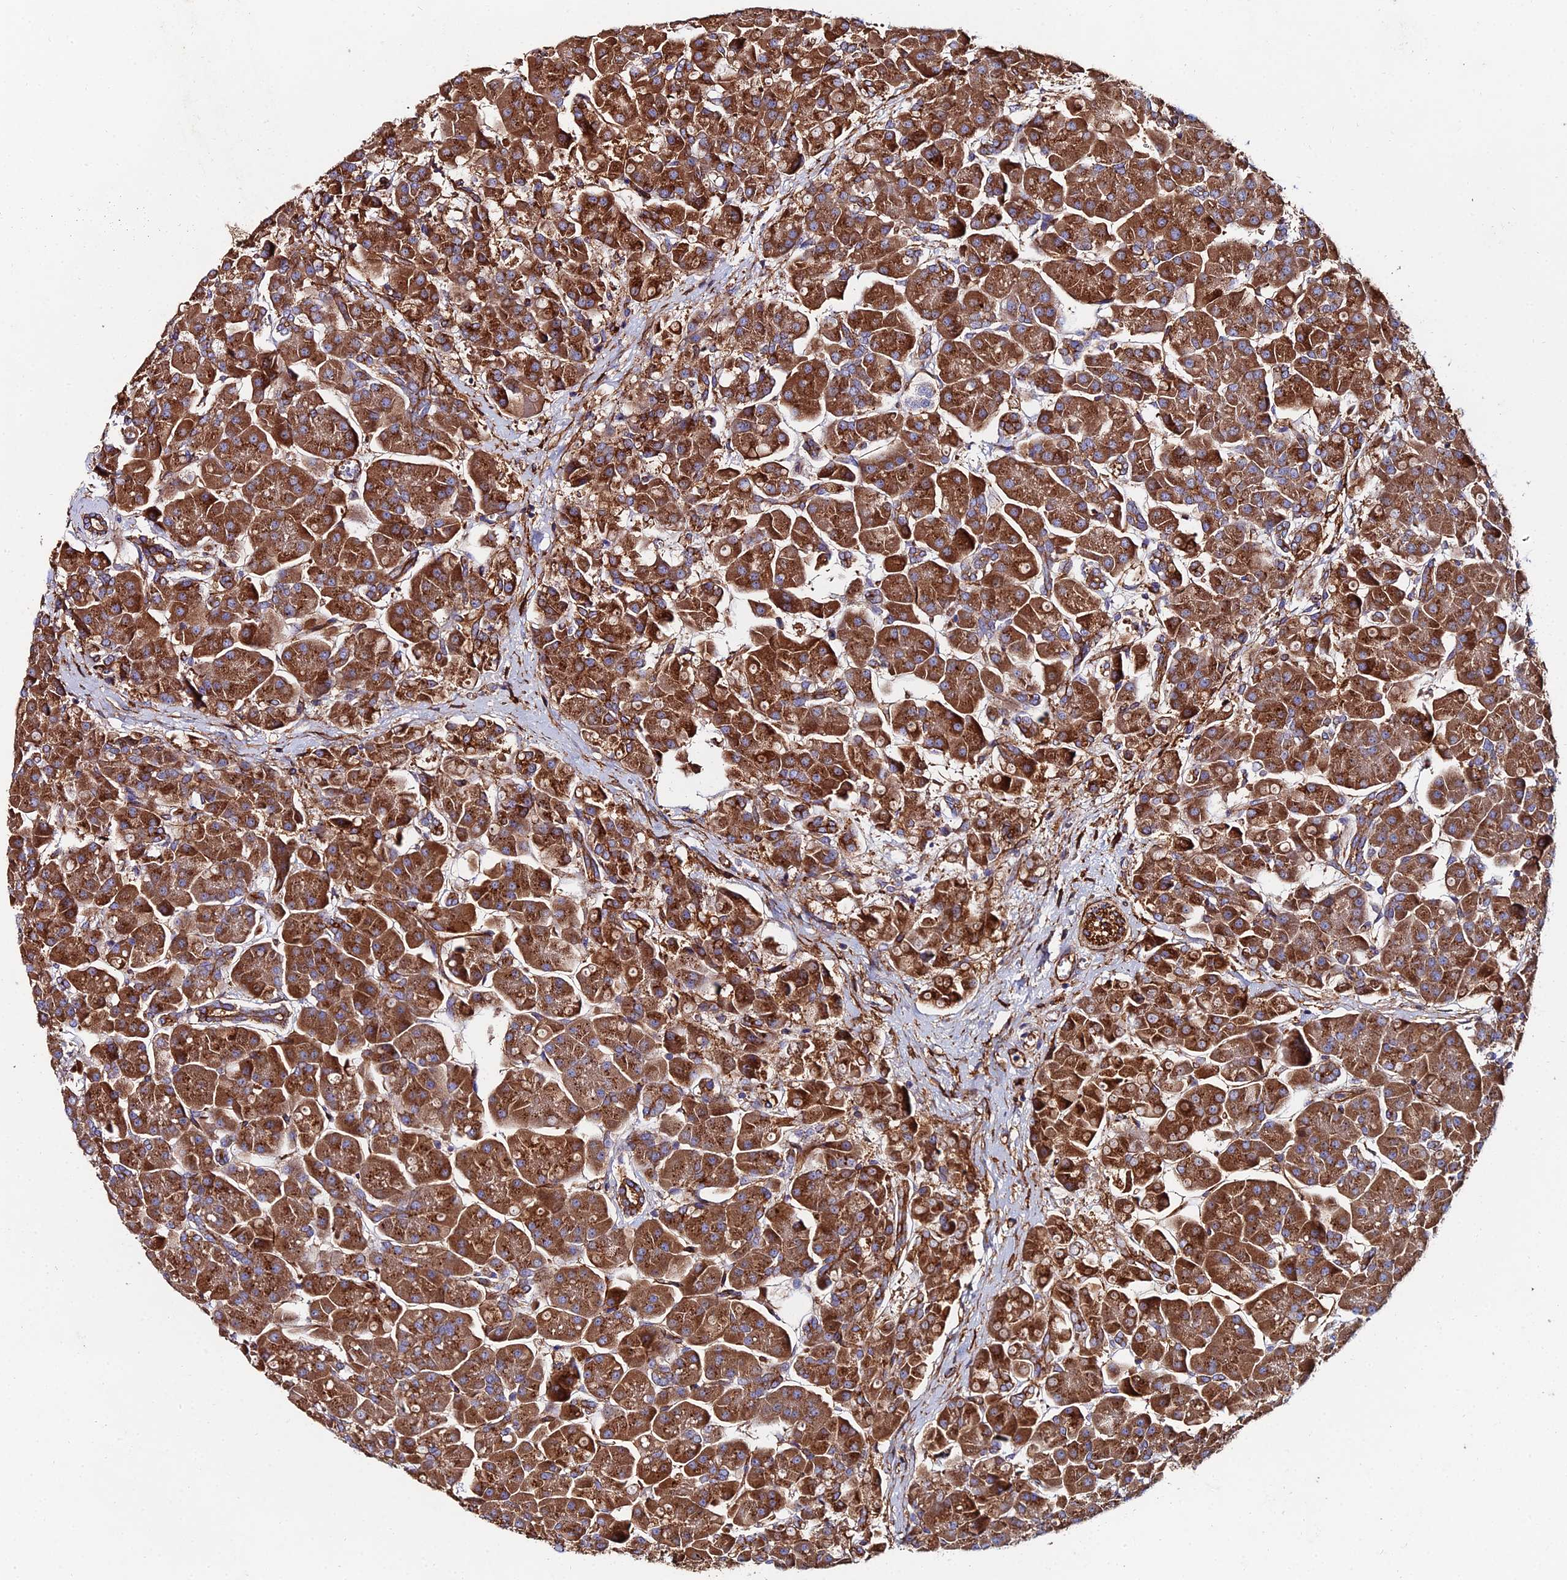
{"staining": {"intensity": "strong", "quantity": ">75%", "location": "cytoplasmic/membranous"}, "tissue": "pancreas", "cell_type": "Exocrine glandular cells", "image_type": "normal", "snomed": [{"axis": "morphology", "description": "Normal tissue, NOS"}, {"axis": "topography", "description": "Pancreas"}], "caption": "An image of pancreas stained for a protein displays strong cytoplasmic/membranous brown staining in exocrine glandular cells. The protein of interest is stained brown, and the nuclei are stained in blue (DAB (3,3'-diaminobenzidine) IHC with brightfield microscopy, high magnification).", "gene": "C6", "patient": {"sex": "male", "age": 66}}